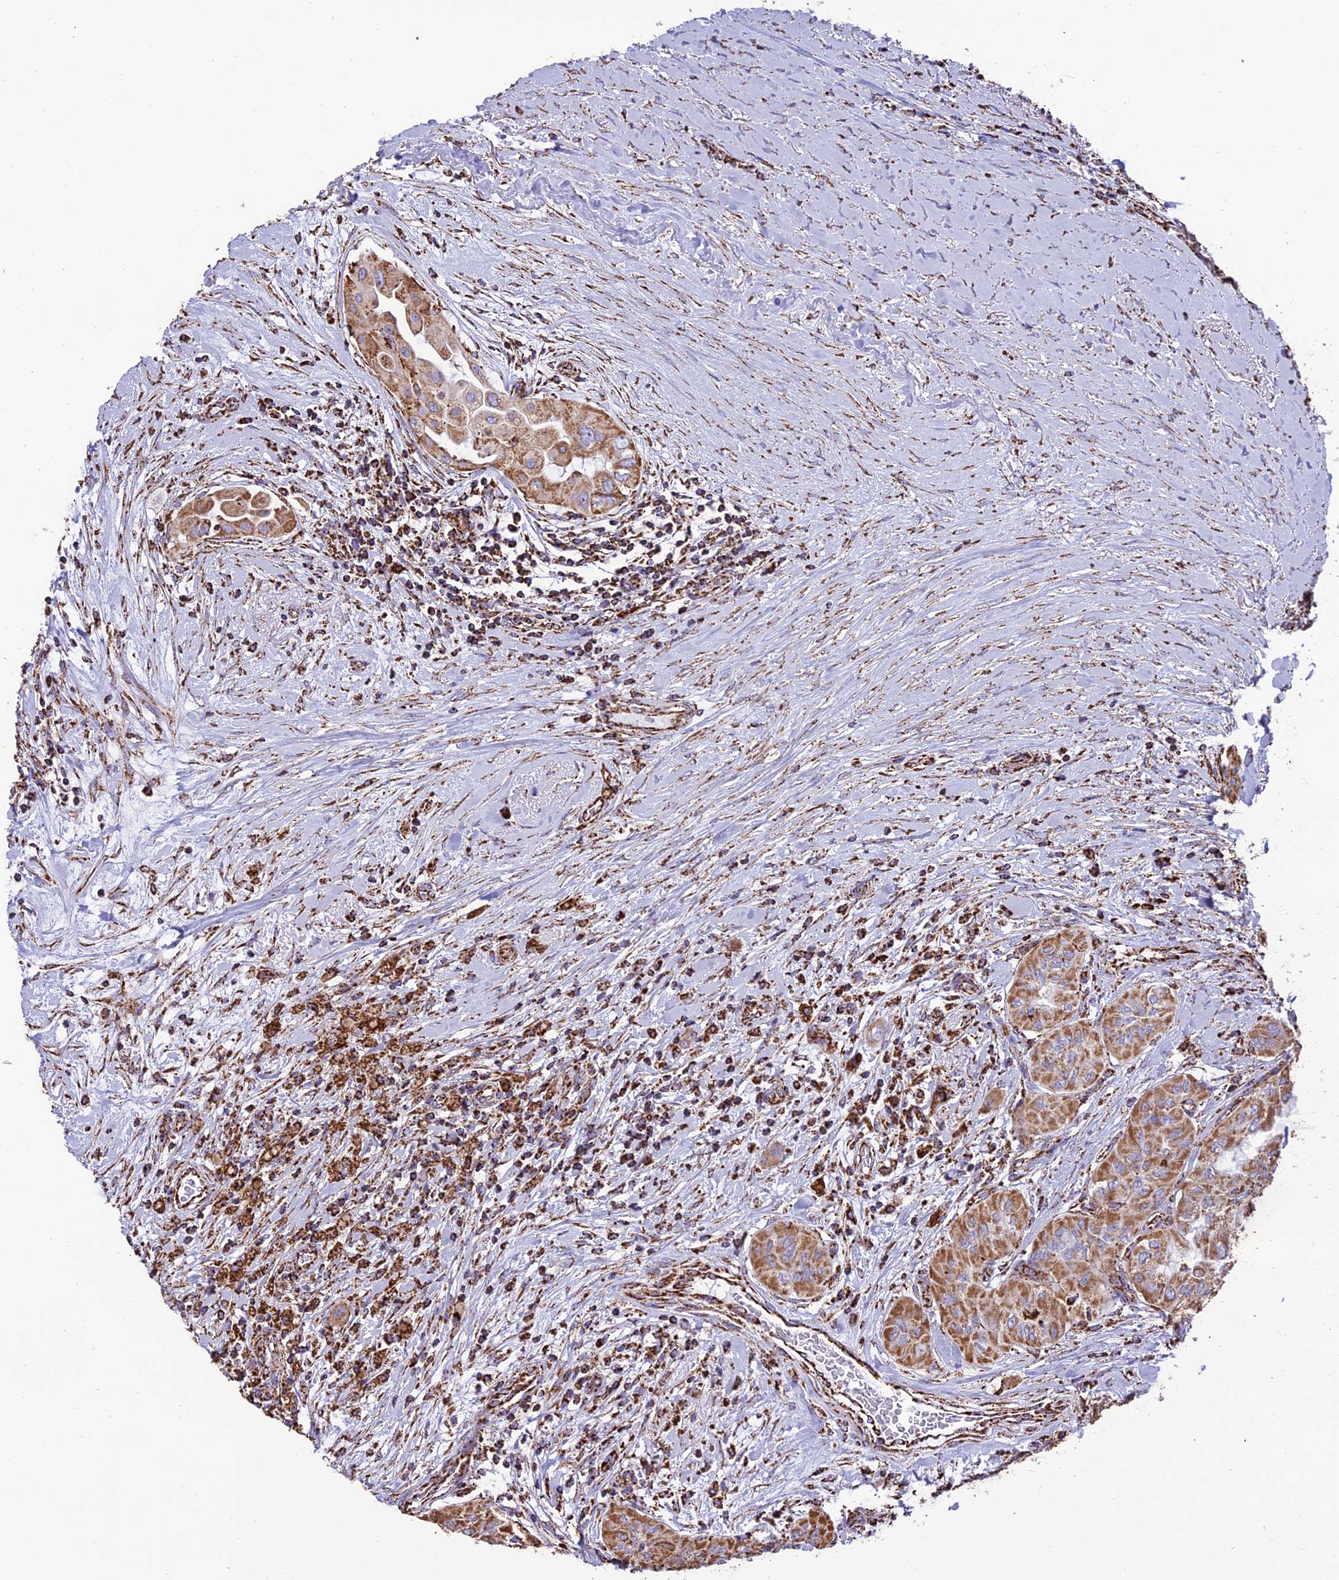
{"staining": {"intensity": "moderate", "quantity": ">75%", "location": "cytoplasmic/membranous"}, "tissue": "thyroid cancer", "cell_type": "Tumor cells", "image_type": "cancer", "snomed": [{"axis": "morphology", "description": "Papillary adenocarcinoma, NOS"}, {"axis": "topography", "description": "Thyroid gland"}], "caption": "Moderate cytoplasmic/membranous expression for a protein is present in about >75% of tumor cells of thyroid papillary adenocarcinoma using immunohistochemistry.", "gene": "NDUFAF1", "patient": {"sex": "female", "age": 59}}